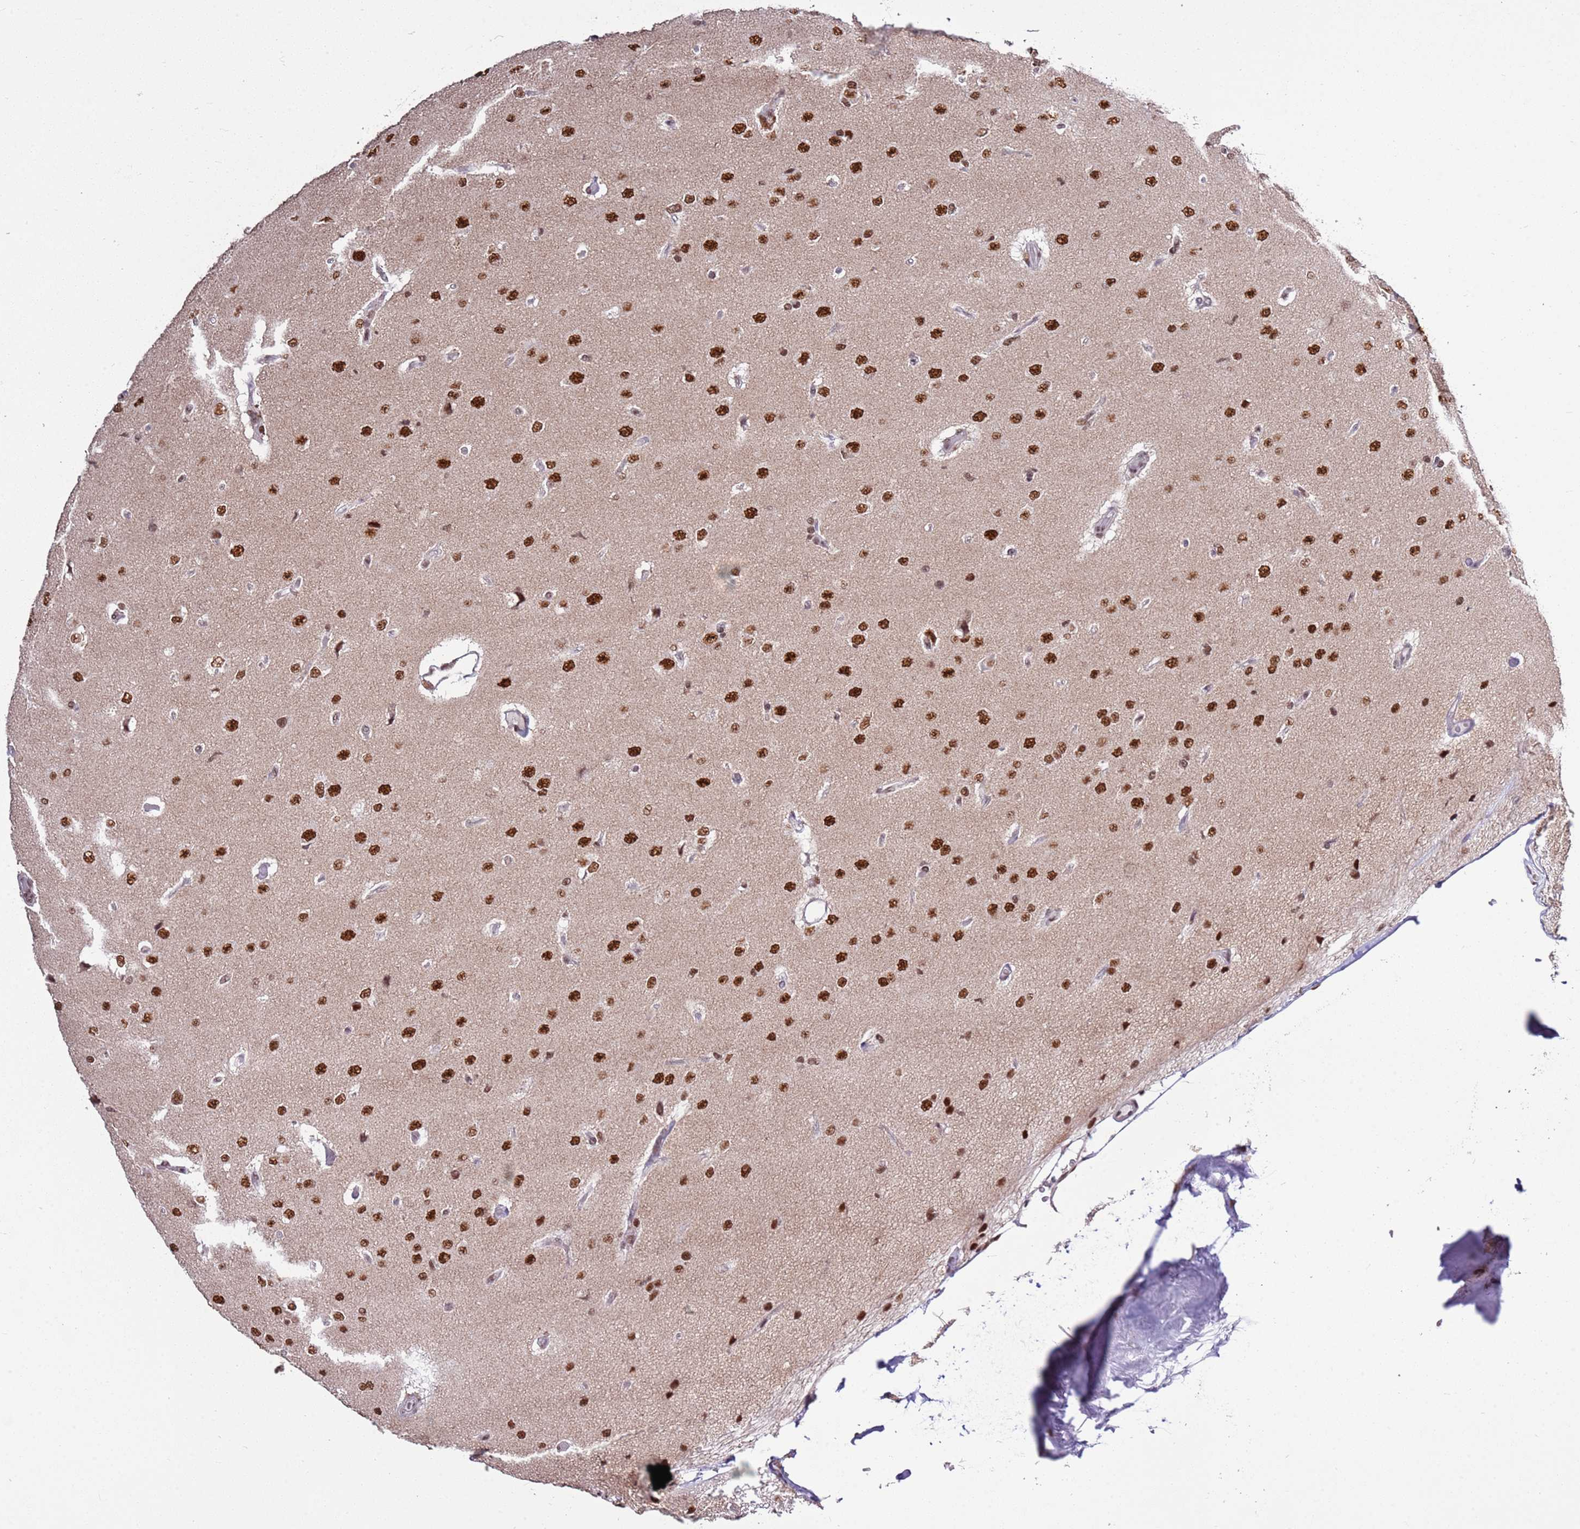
{"staining": {"intensity": "strong", "quantity": ">75%", "location": "nuclear"}, "tissue": "glioma", "cell_type": "Tumor cells", "image_type": "cancer", "snomed": [{"axis": "morphology", "description": "Glioma, malignant, High grade"}, {"axis": "topography", "description": "Brain"}], "caption": "Protein staining by immunohistochemistry shows strong nuclear expression in about >75% of tumor cells in glioma.", "gene": "AKAP8L", "patient": {"sex": "male", "age": 77}}